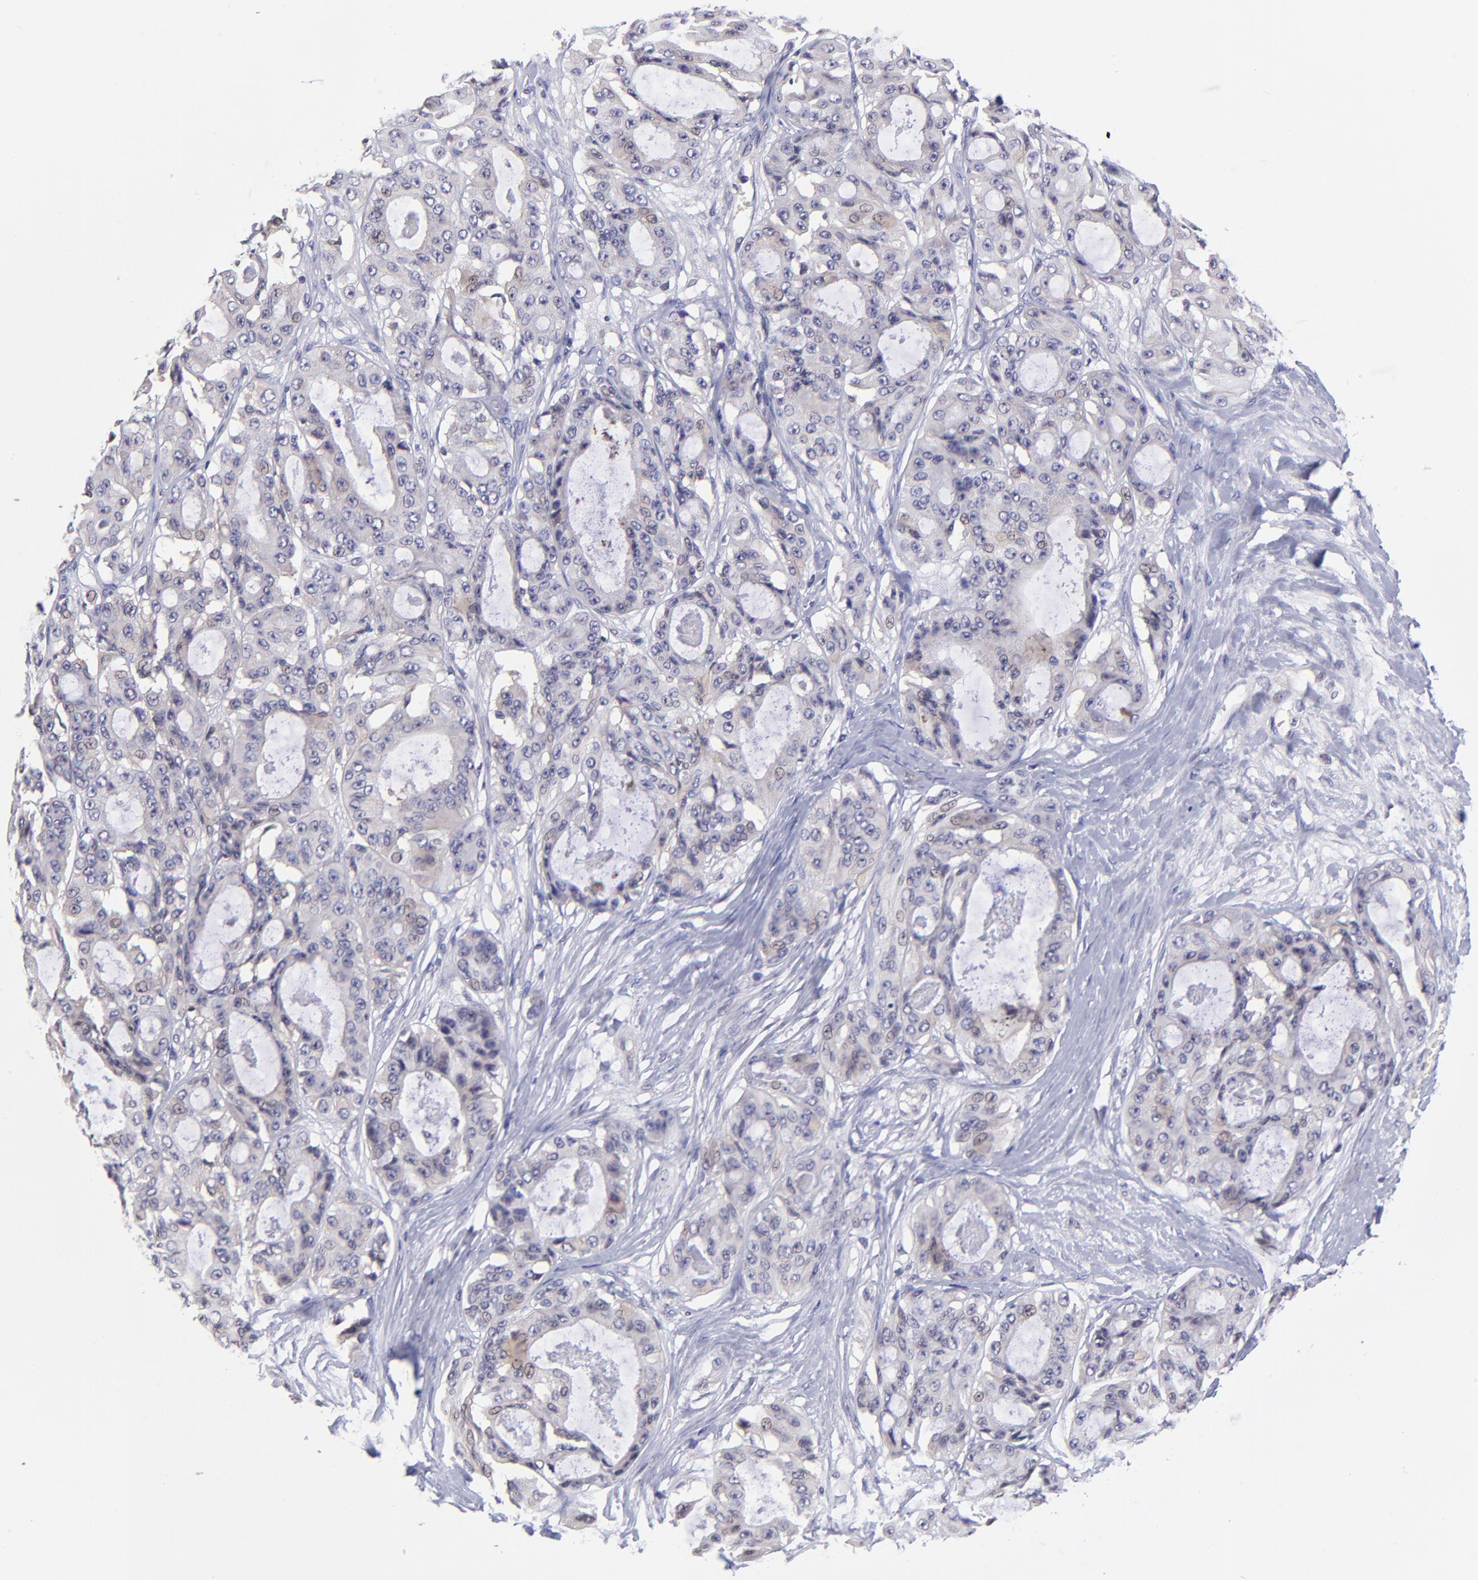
{"staining": {"intensity": "weak", "quantity": ">75%", "location": "cytoplasmic/membranous"}, "tissue": "ovarian cancer", "cell_type": "Tumor cells", "image_type": "cancer", "snomed": [{"axis": "morphology", "description": "Carcinoma, endometroid"}, {"axis": "topography", "description": "Ovary"}], "caption": "This micrograph reveals ovarian cancer (endometroid carcinoma) stained with immunohistochemistry to label a protein in brown. The cytoplasmic/membranous of tumor cells show weak positivity for the protein. Nuclei are counter-stained blue.", "gene": "NSF", "patient": {"sex": "female", "age": 52}}